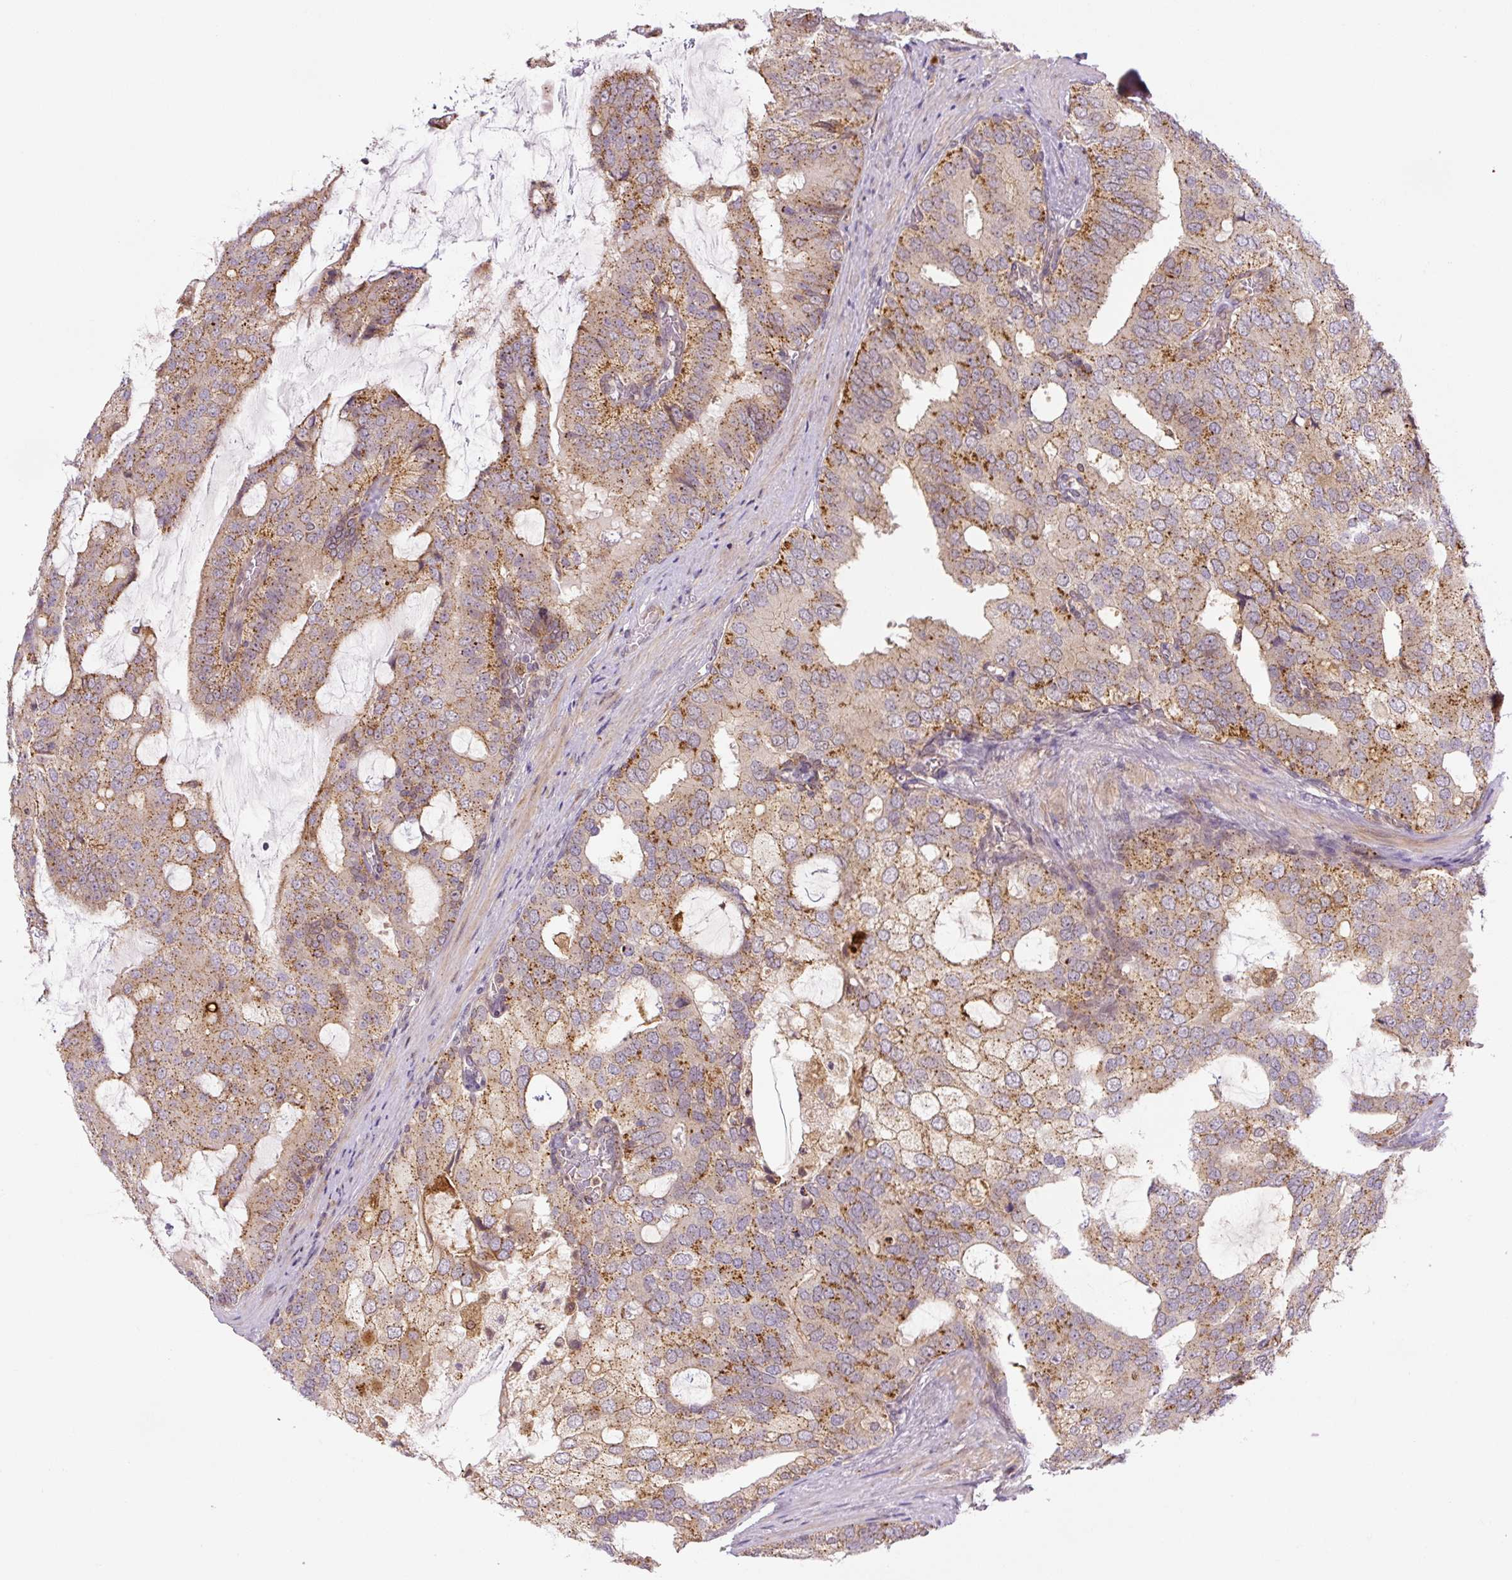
{"staining": {"intensity": "moderate", "quantity": ">75%", "location": "cytoplasmic/membranous"}, "tissue": "prostate cancer", "cell_type": "Tumor cells", "image_type": "cancer", "snomed": [{"axis": "morphology", "description": "Adenocarcinoma, High grade"}, {"axis": "topography", "description": "Prostate"}], "caption": "Immunohistochemistry of human prostate cancer exhibits medium levels of moderate cytoplasmic/membranous expression in approximately >75% of tumor cells.", "gene": "ZSWIM7", "patient": {"sex": "male", "age": 55}}